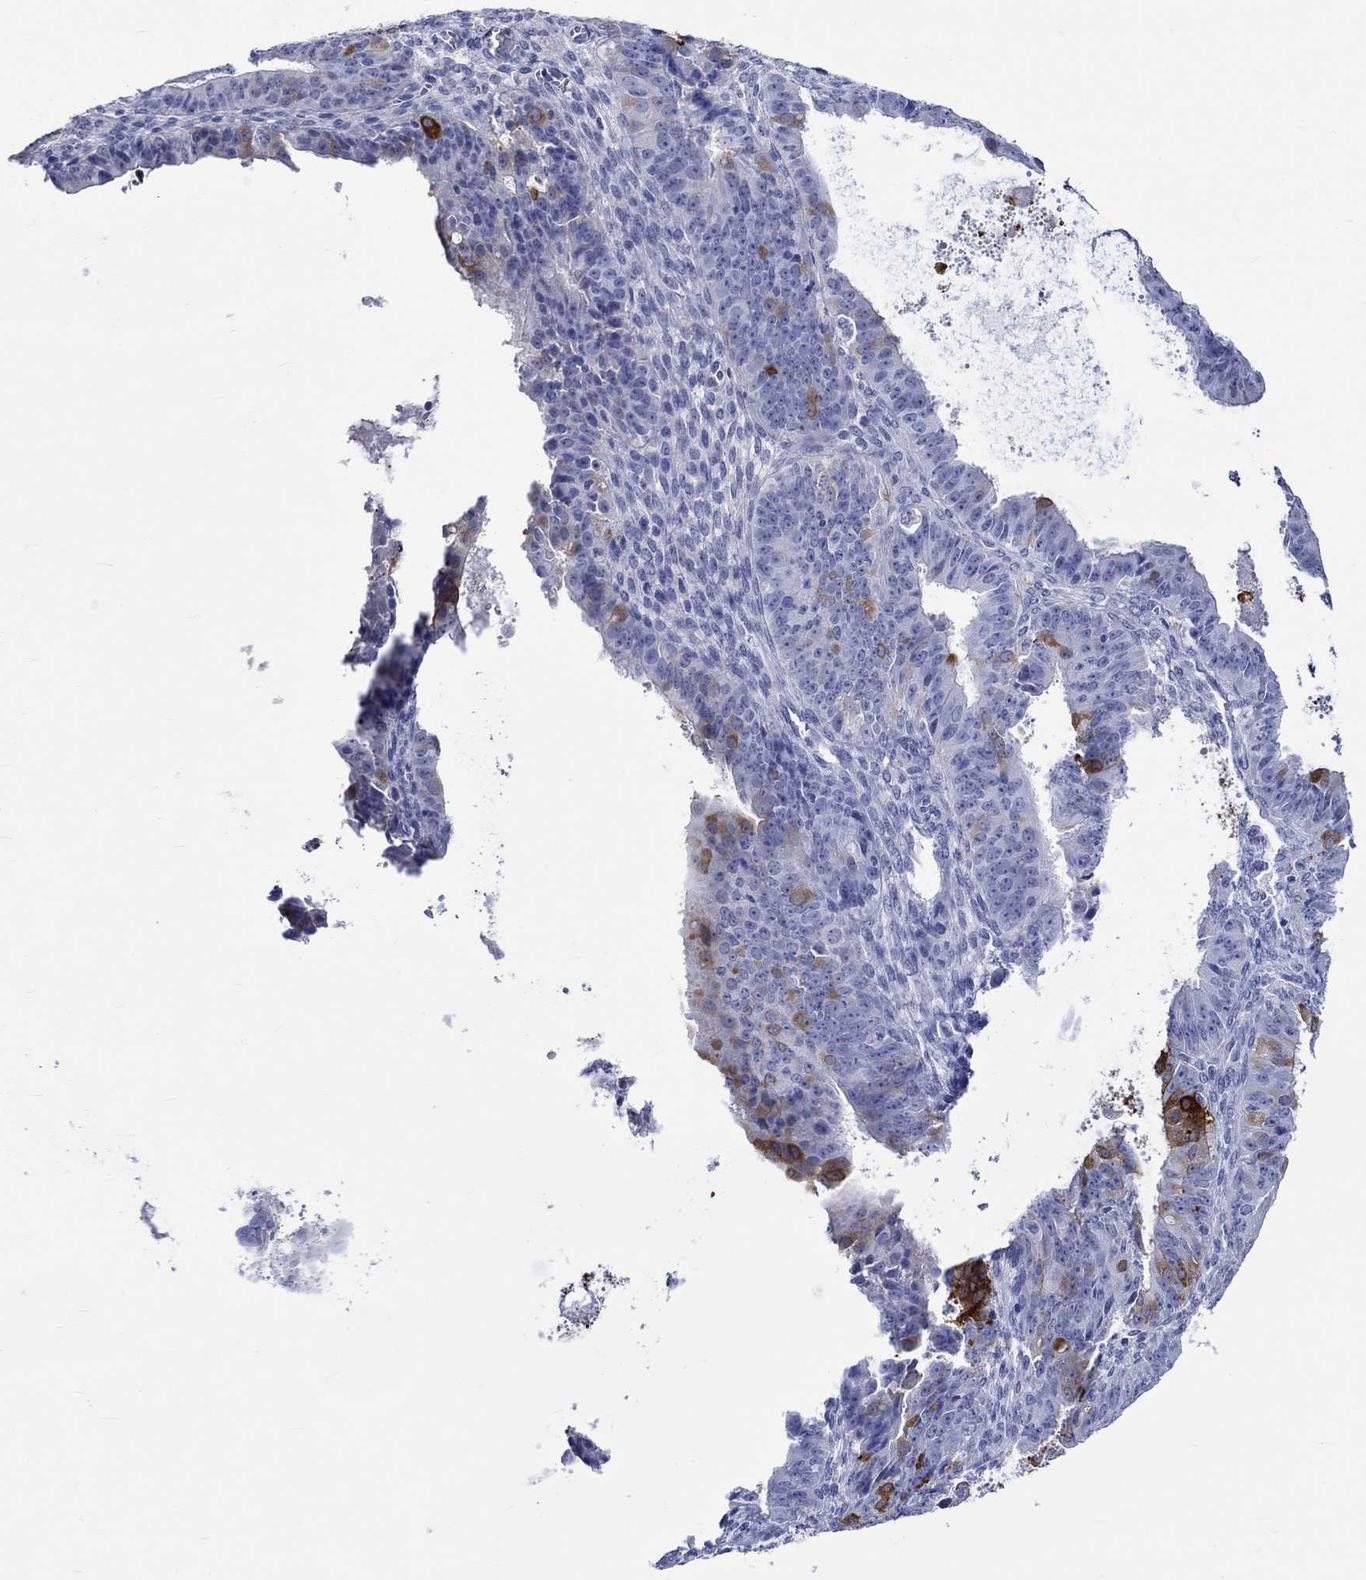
{"staining": {"intensity": "strong", "quantity": "<25%", "location": "cytoplasmic/membranous"}, "tissue": "ovarian cancer", "cell_type": "Tumor cells", "image_type": "cancer", "snomed": [{"axis": "morphology", "description": "Carcinoma, endometroid"}, {"axis": "topography", "description": "Ovary"}], "caption": "Human endometroid carcinoma (ovarian) stained with a protein marker exhibits strong staining in tumor cells.", "gene": "CRYAB", "patient": {"sex": "female", "age": 42}}